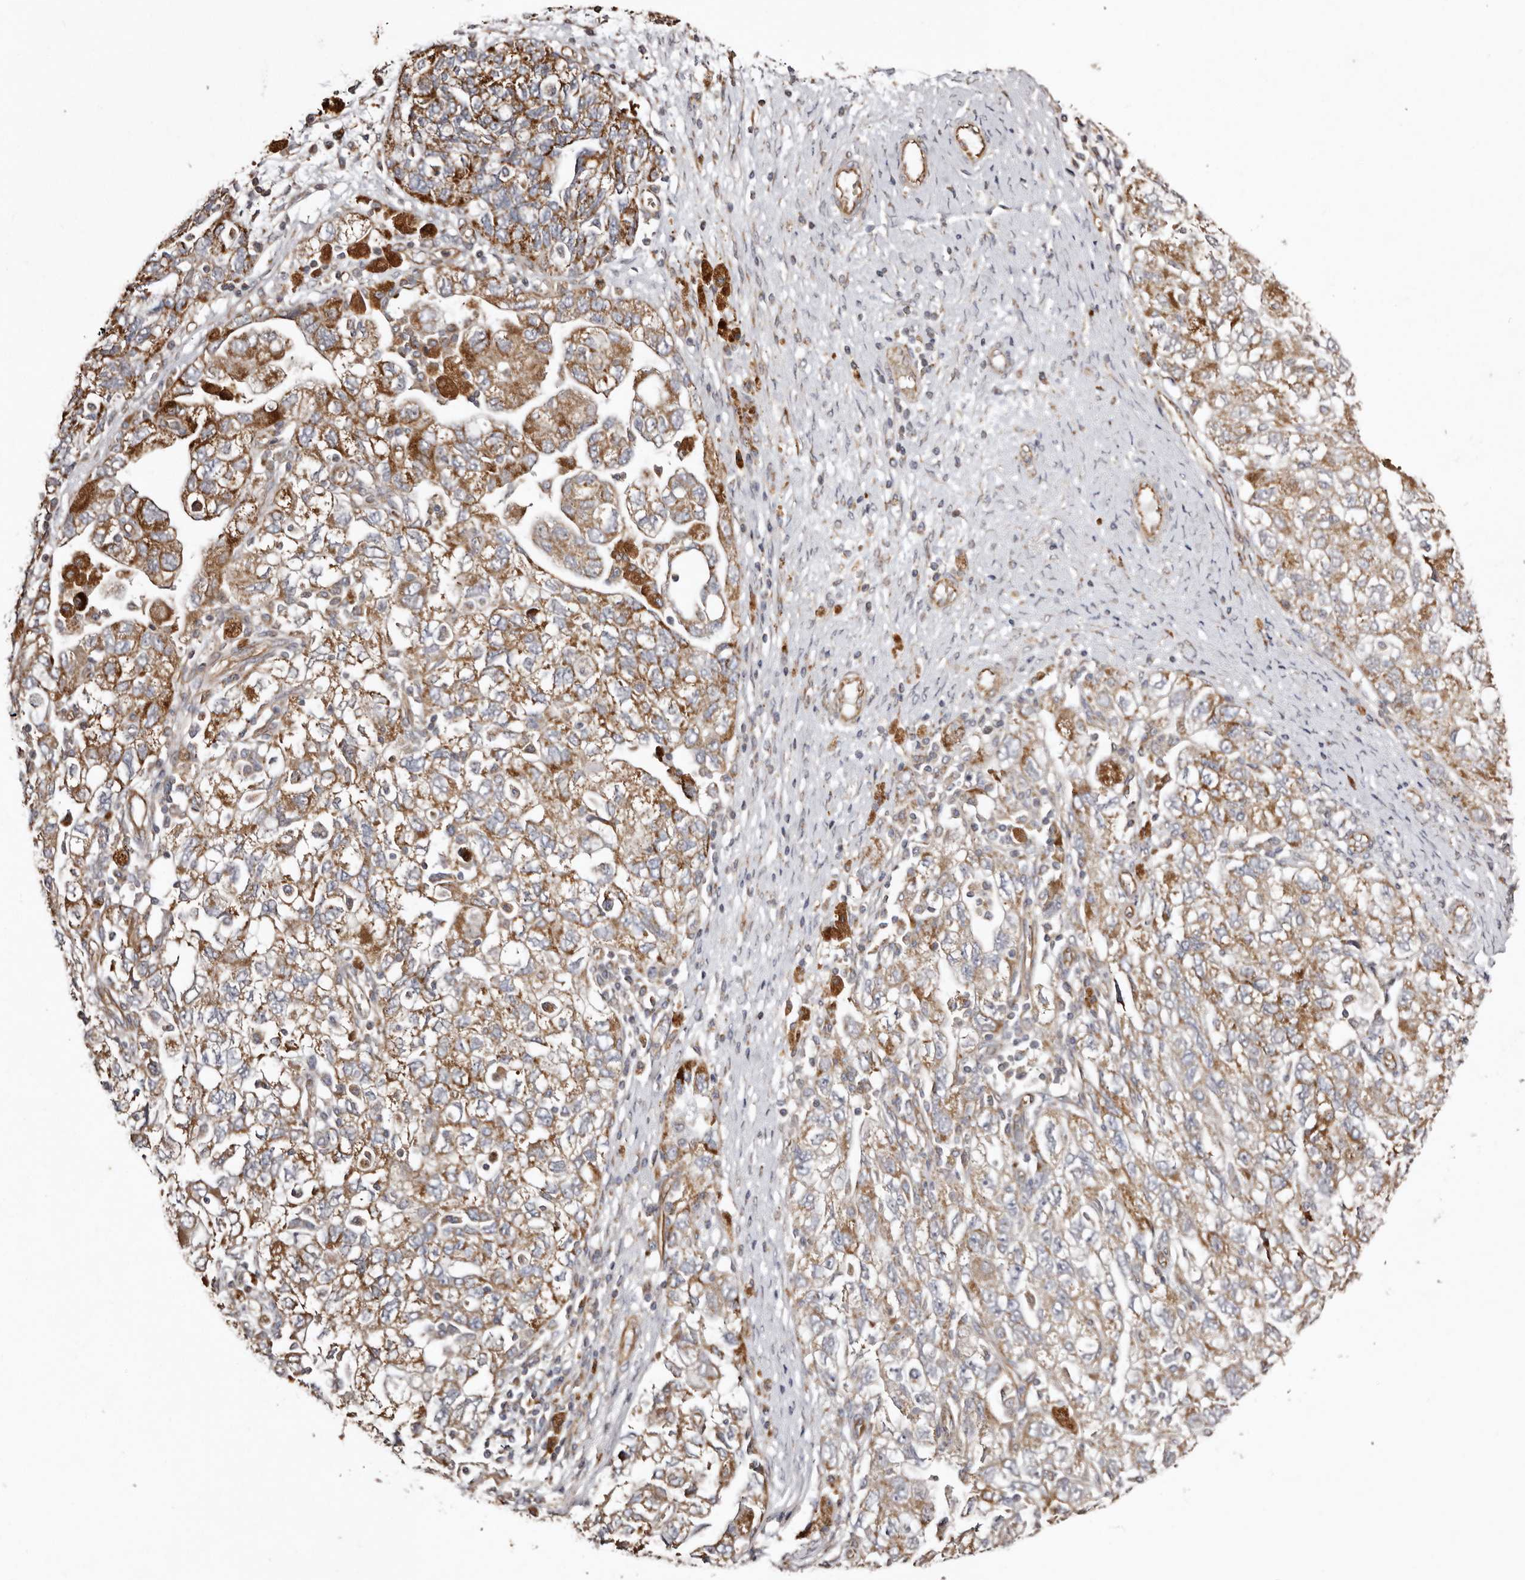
{"staining": {"intensity": "moderate", "quantity": ">75%", "location": "cytoplasmic/membranous"}, "tissue": "ovarian cancer", "cell_type": "Tumor cells", "image_type": "cancer", "snomed": [{"axis": "morphology", "description": "Carcinoma, NOS"}, {"axis": "morphology", "description": "Cystadenocarcinoma, serous, NOS"}, {"axis": "topography", "description": "Ovary"}], "caption": "Tumor cells exhibit medium levels of moderate cytoplasmic/membranous positivity in about >75% of cells in human ovarian cancer (serous cystadenocarcinoma). (brown staining indicates protein expression, while blue staining denotes nuclei).", "gene": "MACC1", "patient": {"sex": "female", "age": 69}}